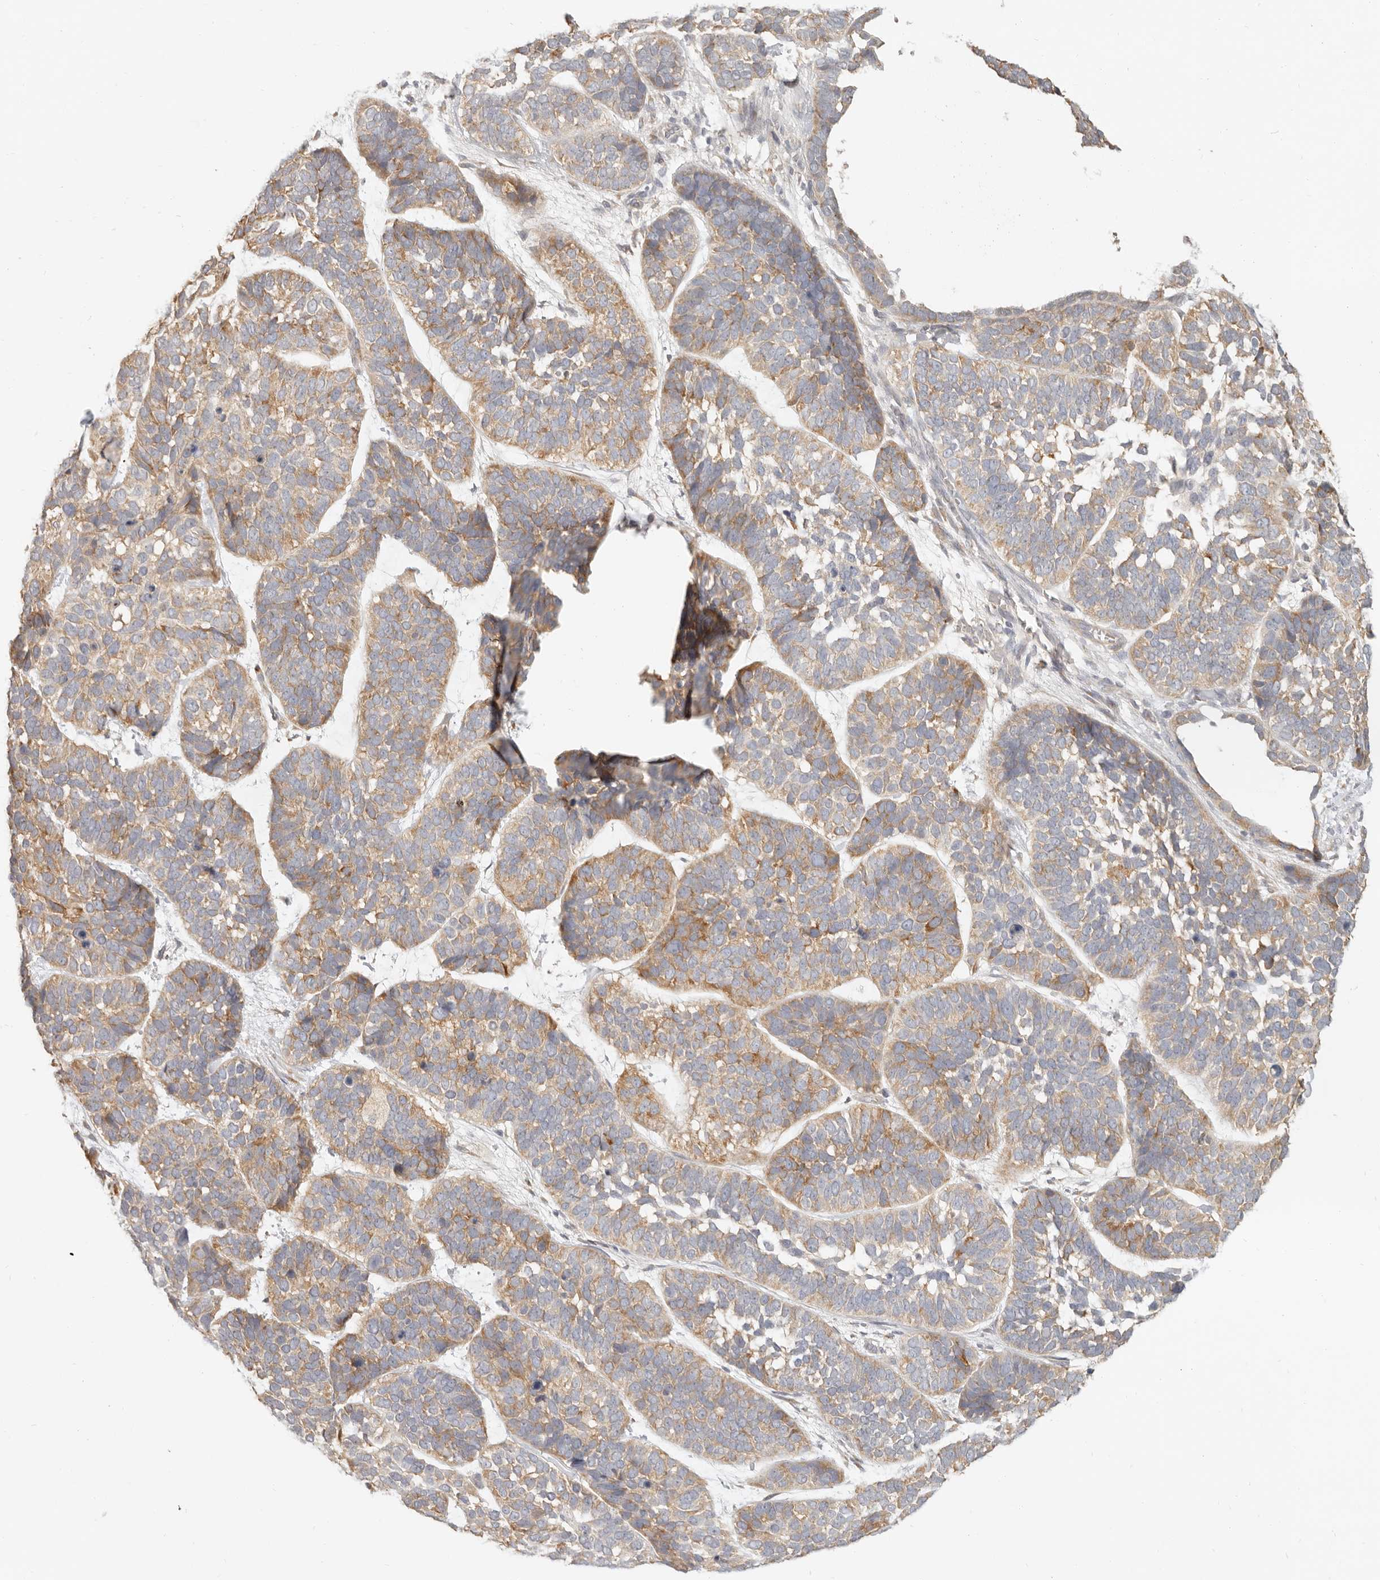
{"staining": {"intensity": "moderate", "quantity": "25%-75%", "location": "cytoplasmic/membranous"}, "tissue": "skin cancer", "cell_type": "Tumor cells", "image_type": "cancer", "snomed": [{"axis": "morphology", "description": "Basal cell carcinoma"}, {"axis": "topography", "description": "Skin"}], "caption": "Immunohistochemical staining of human skin cancer reveals medium levels of moderate cytoplasmic/membranous staining in about 25%-75% of tumor cells. The protein is stained brown, and the nuclei are stained in blue (DAB (3,3'-diaminobenzidine) IHC with brightfield microscopy, high magnification).", "gene": "PABPC4", "patient": {"sex": "male", "age": 62}}